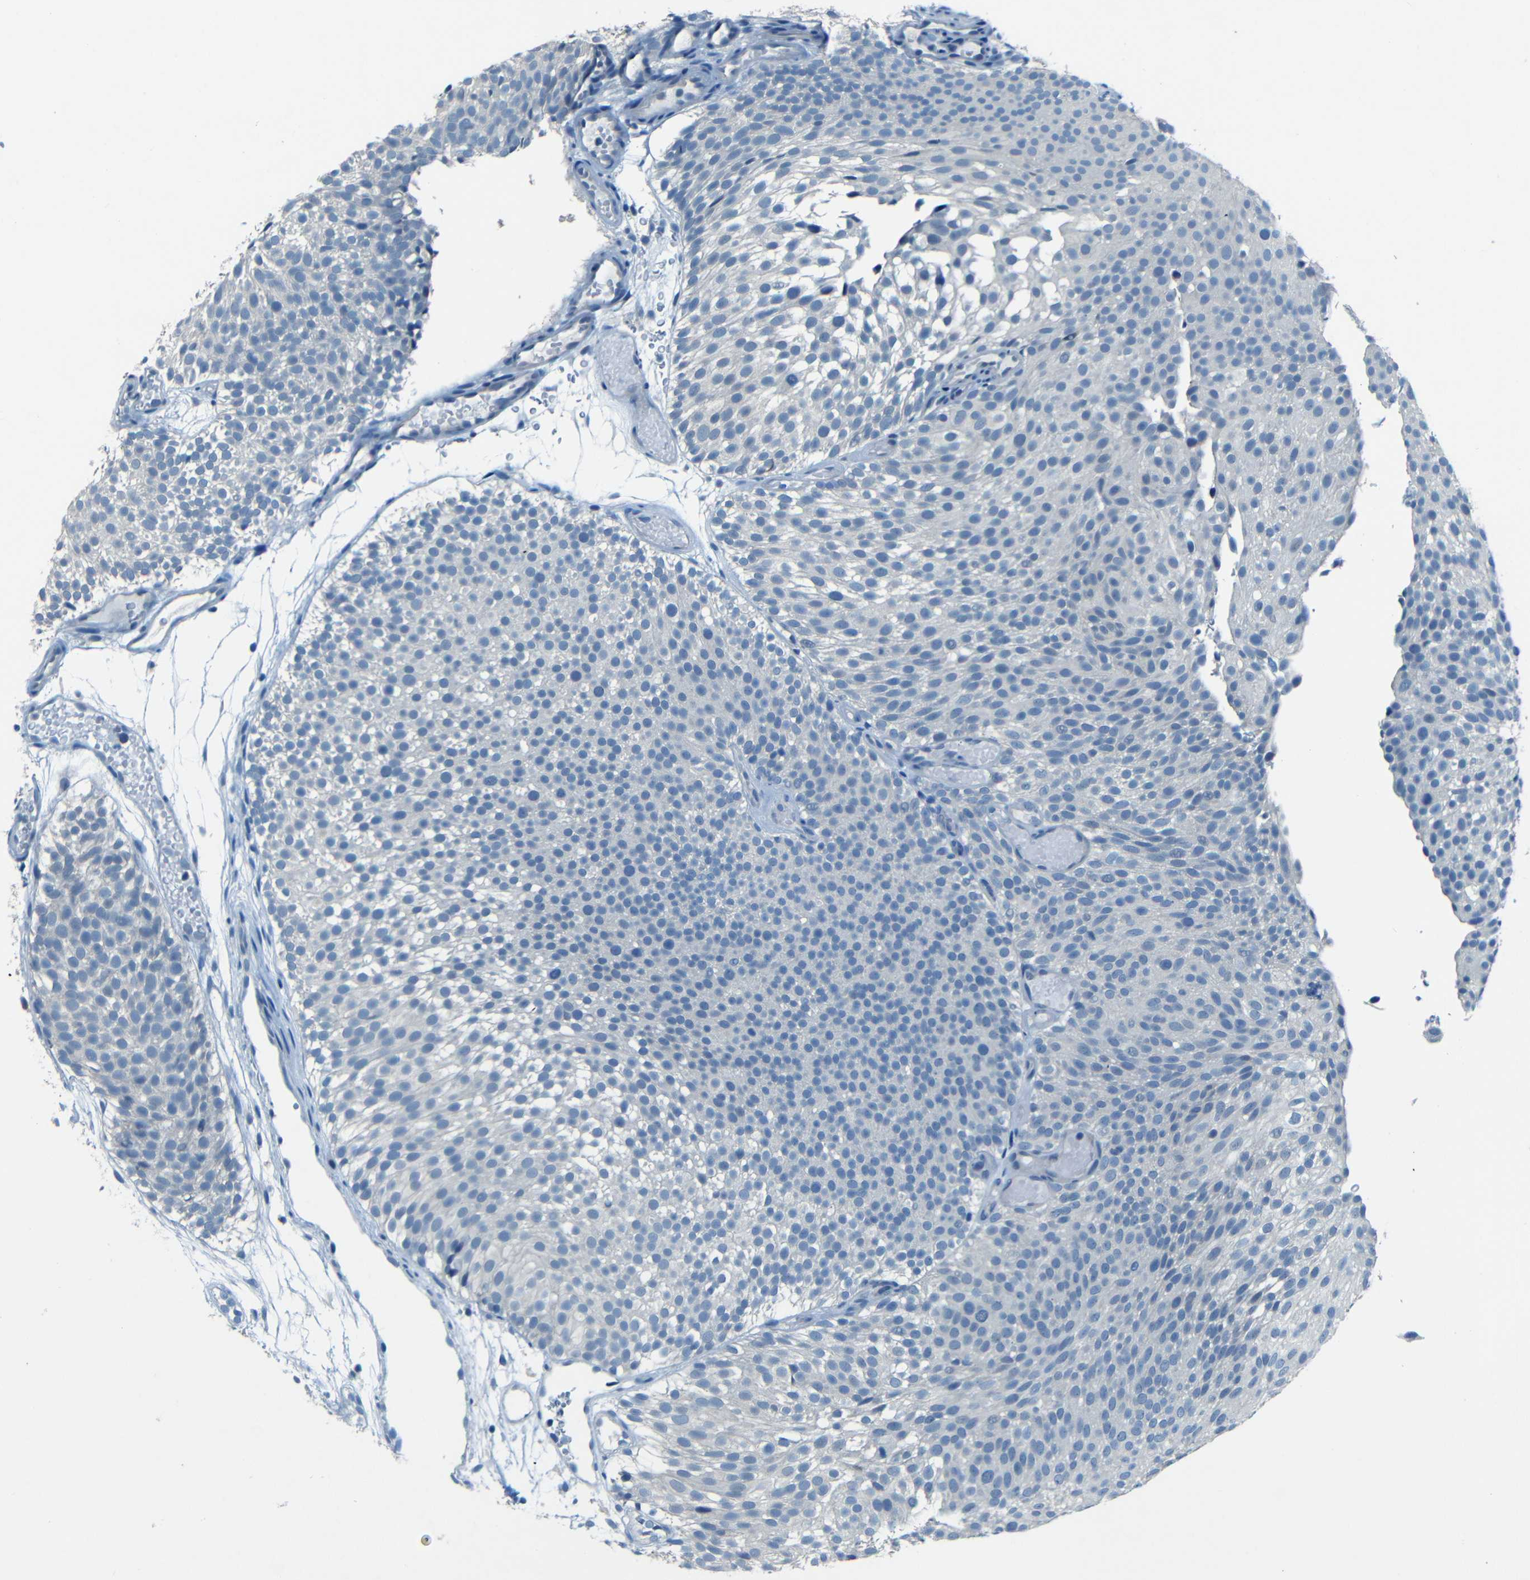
{"staining": {"intensity": "negative", "quantity": "none", "location": "none"}, "tissue": "urothelial cancer", "cell_type": "Tumor cells", "image_type": "cancer", "snomed": [{"axis": "morphology", "description": "Urothelial carcinoma, Low grade"}, {"axis": "topography", "description": "Urinary bladder"}], "caption": "DAB immunohistochemical staining of low-grade urothelial carcinoma reveals no significant expression in tumor cells.", "gene": "ZMAT1", "patient": {"sex": "male", "age": 78}}